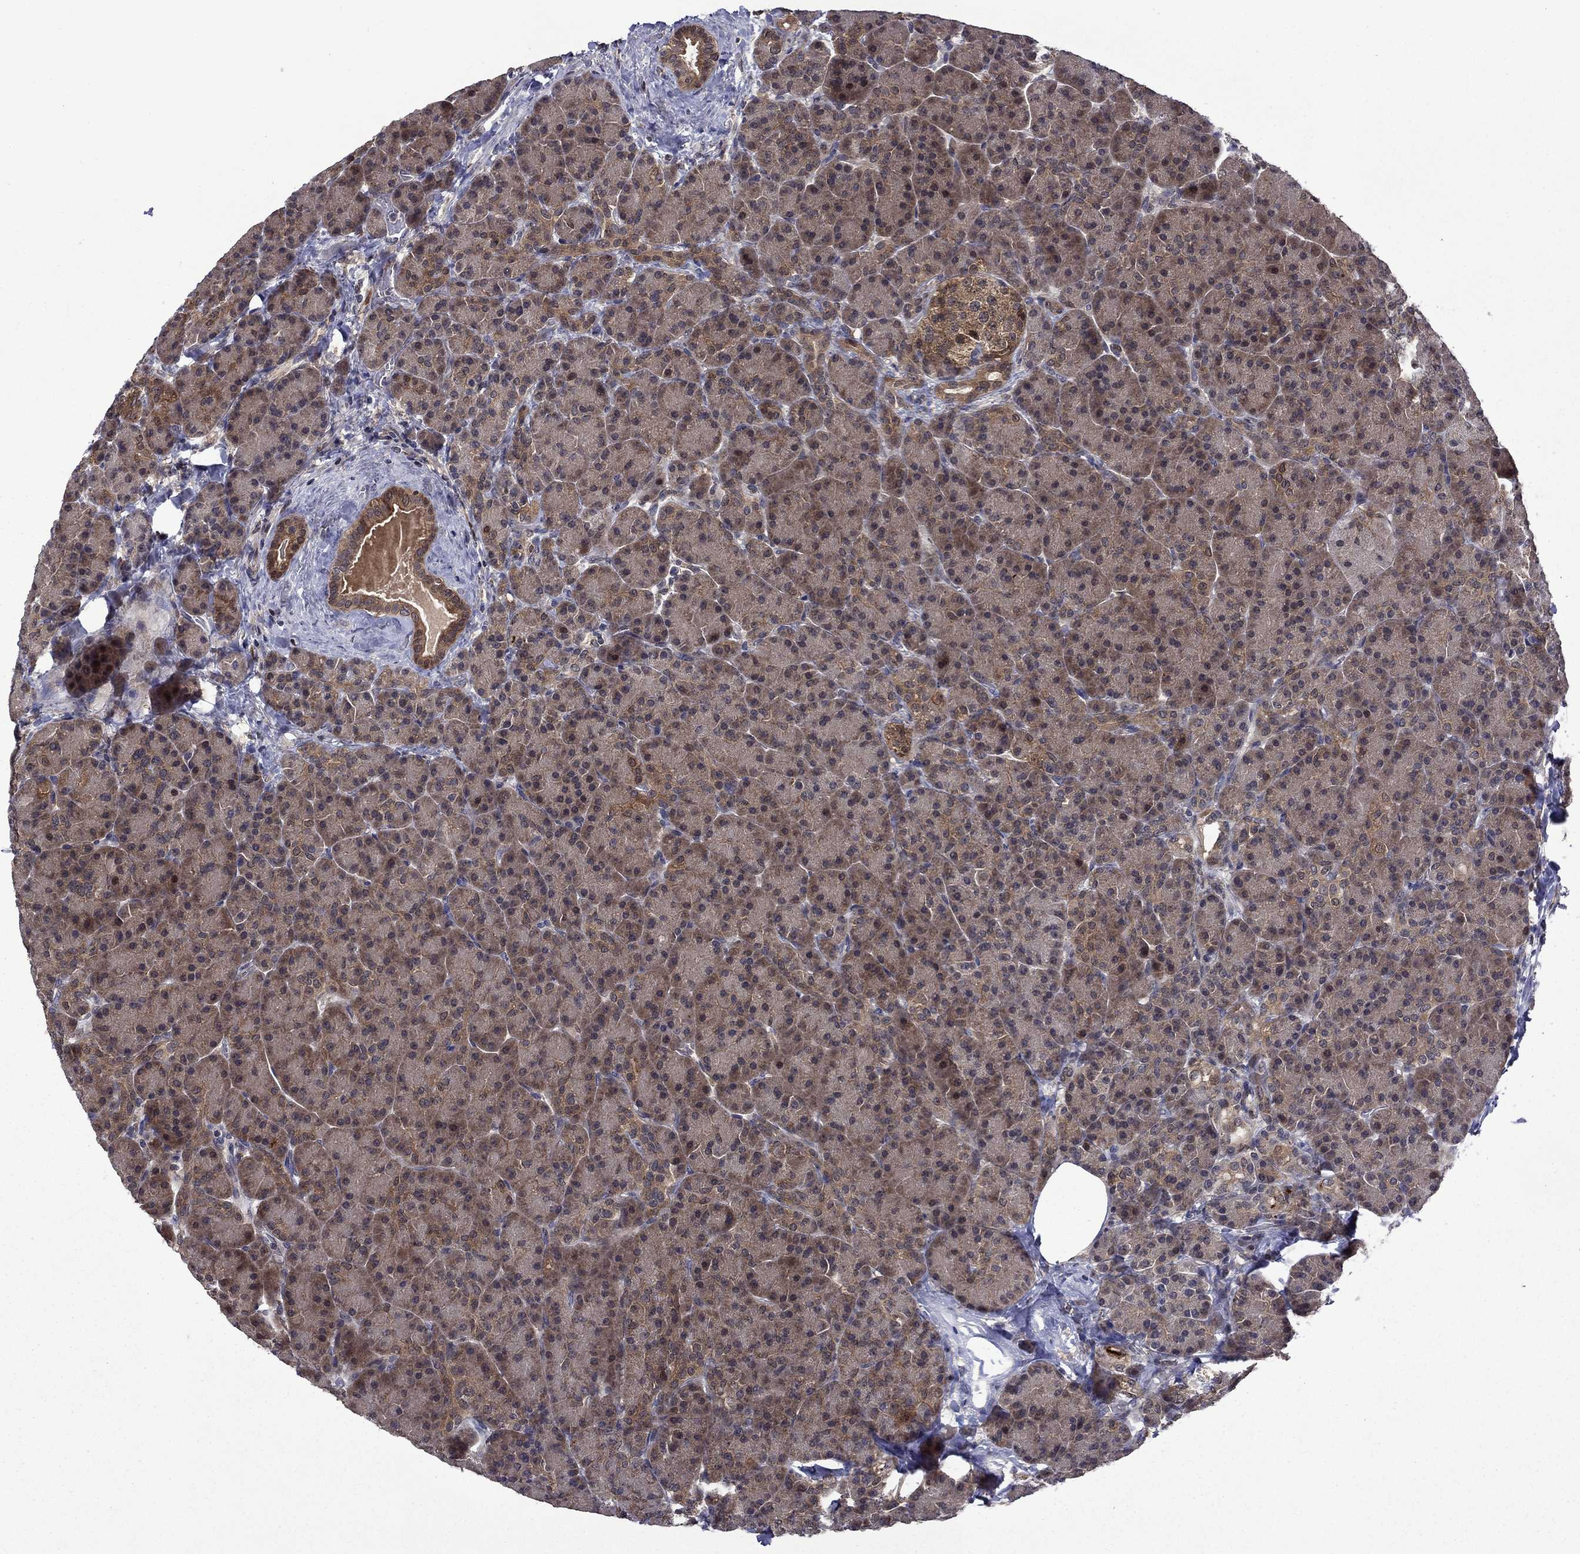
{"staining": {"intensity": "weak", "quantity": ">75%", "location": "cytoplasmic/membranous"}, "tissue": "pancreas", "cell_type": "Exocrine glandular cells", "image_type": "normal", "snomed": [{"axis": "morphology", "description": "Normal tissue, NOS"}, {"axis": "topography", "description": "Pancreas"}], "caption": "DAB immunohistochemical staining of normal pancreas displays weak cytoplasmic/membranous protein expression in about >75% of exocrine glandular cells. The staining is performed using DAB (3,3'-diaminobenzidine) brown chromogen to label protein expression. The nuclei are counter-stained blue using hematoxylin.", "gene": "TPMT", "patient": {"sex": "female", "age": 63}}